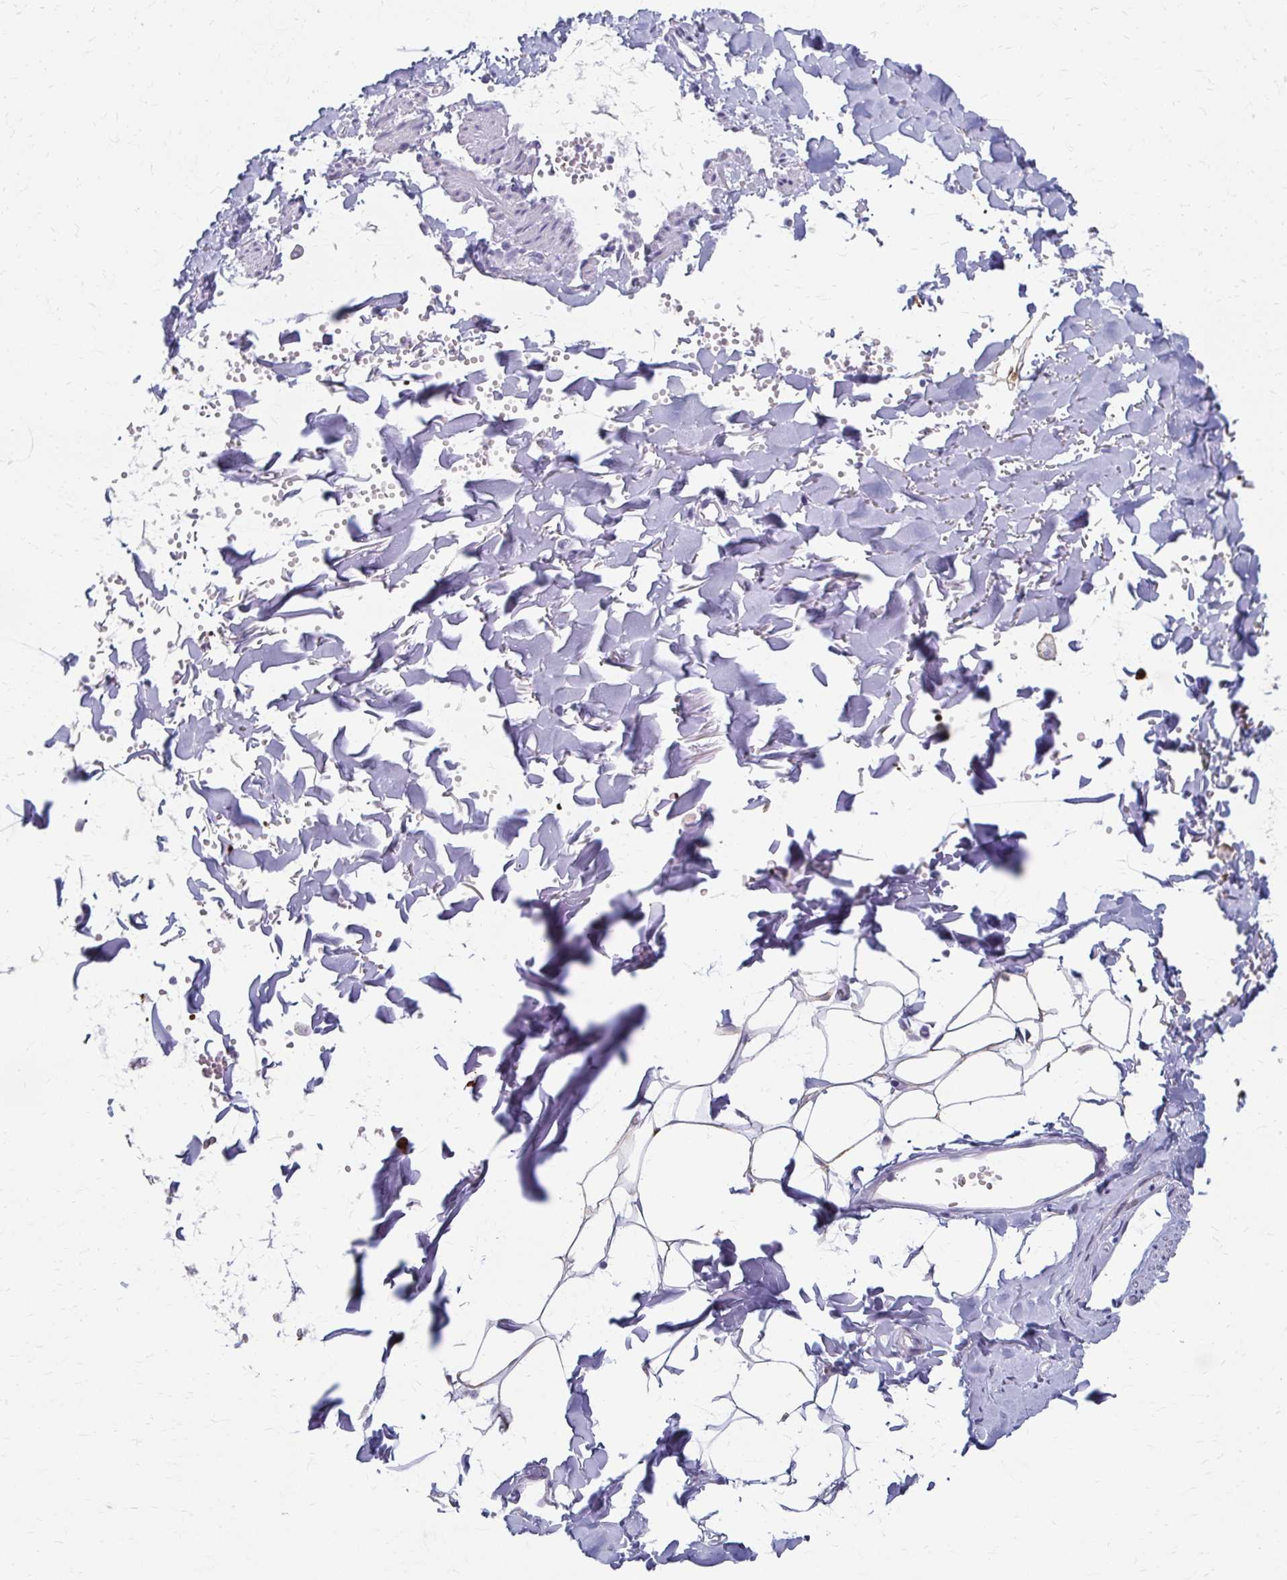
{"staining": {"intensity": "negative", "quantity": "none", "location": "none"}, "tissue": "adipose tissue", "cell_type": "Adipocytes", "image_type": "normal", "snomed": [{"axis": "morphology", "description": "Normal tissue, NOS"}, {"axis": "topography", "description": "Cartilage tissue"}, {"axis": "topography", "description": "Bronchus"}, {"axis": "topography", "description": "Peripheral nerve tissue"}], "caption": "Immunohistochemical staining of benign human adipose tissue shows no significant positivity in adipocytes. (DAB (3,3'-diaminobenzidine) IHC visualized using brightfield microscopy, high magnification).", "gene": "CYB5A", "patient": {"sex": "female", "age": 59}}